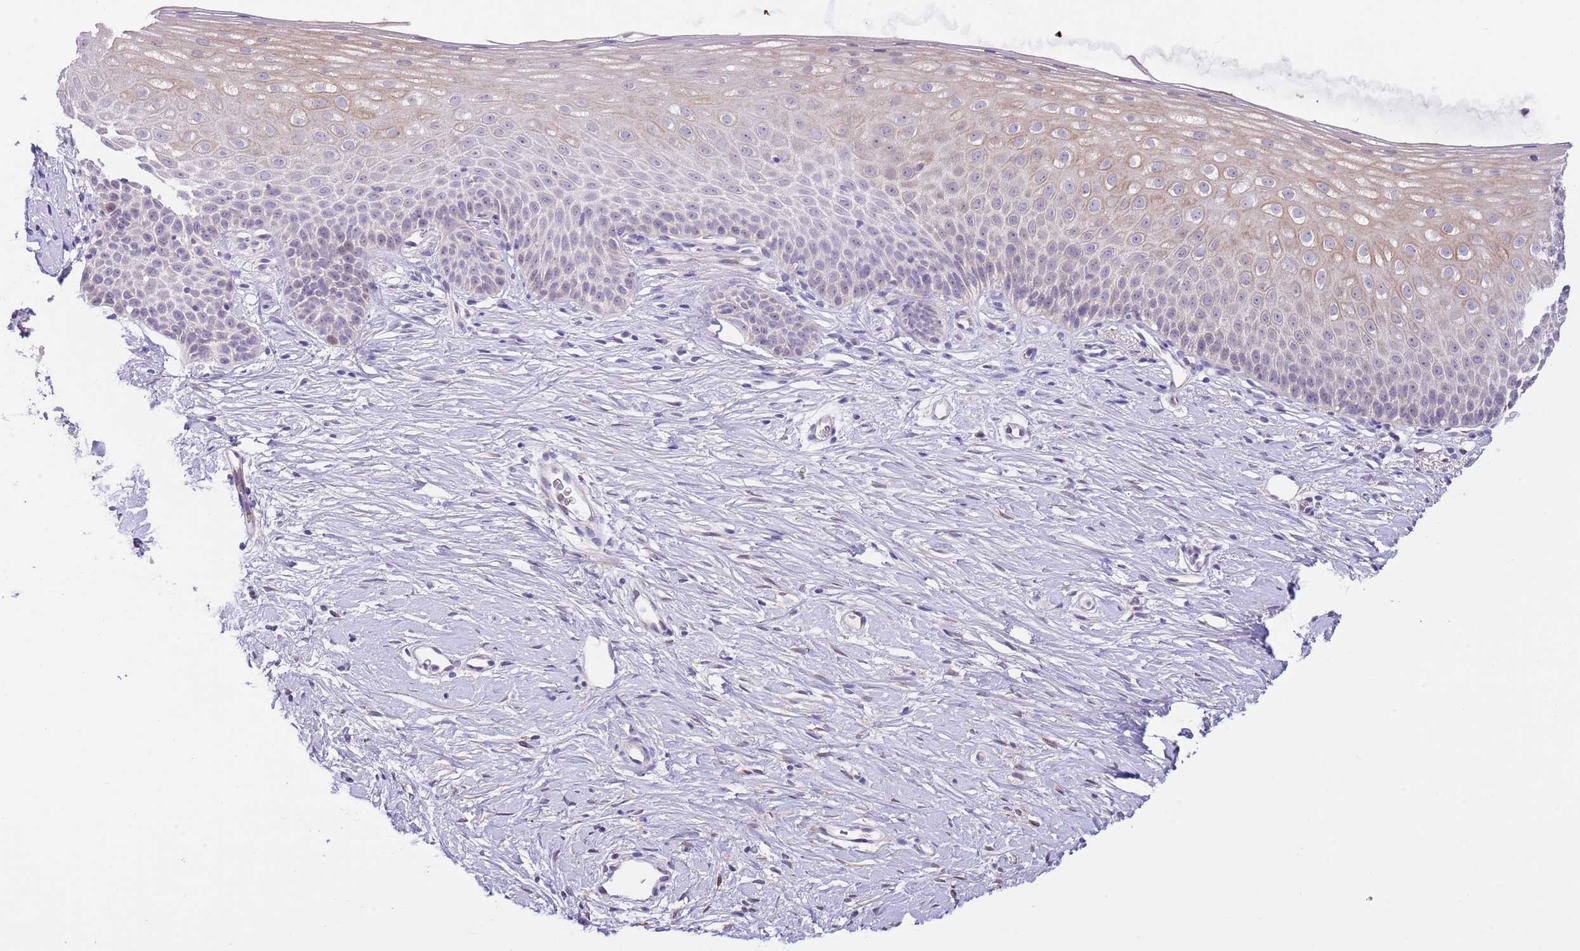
{"staining": {"intensity": "negative", "quantity": "none", "location": "none"}, "tissue": "cervix", "cell_type": "Glandular cells", "image_type": "normal", "snomed": [{"axis": "morphology", "description": "Normal tissue, NOS"}, {"axis": "topography", "description": "Cervix"}], "caption": "Protein analysis of benign cervix shows no significant staining in glandular cells.", "gene": "AP1S2", "patient": {"sex": "female", "age": 57}}